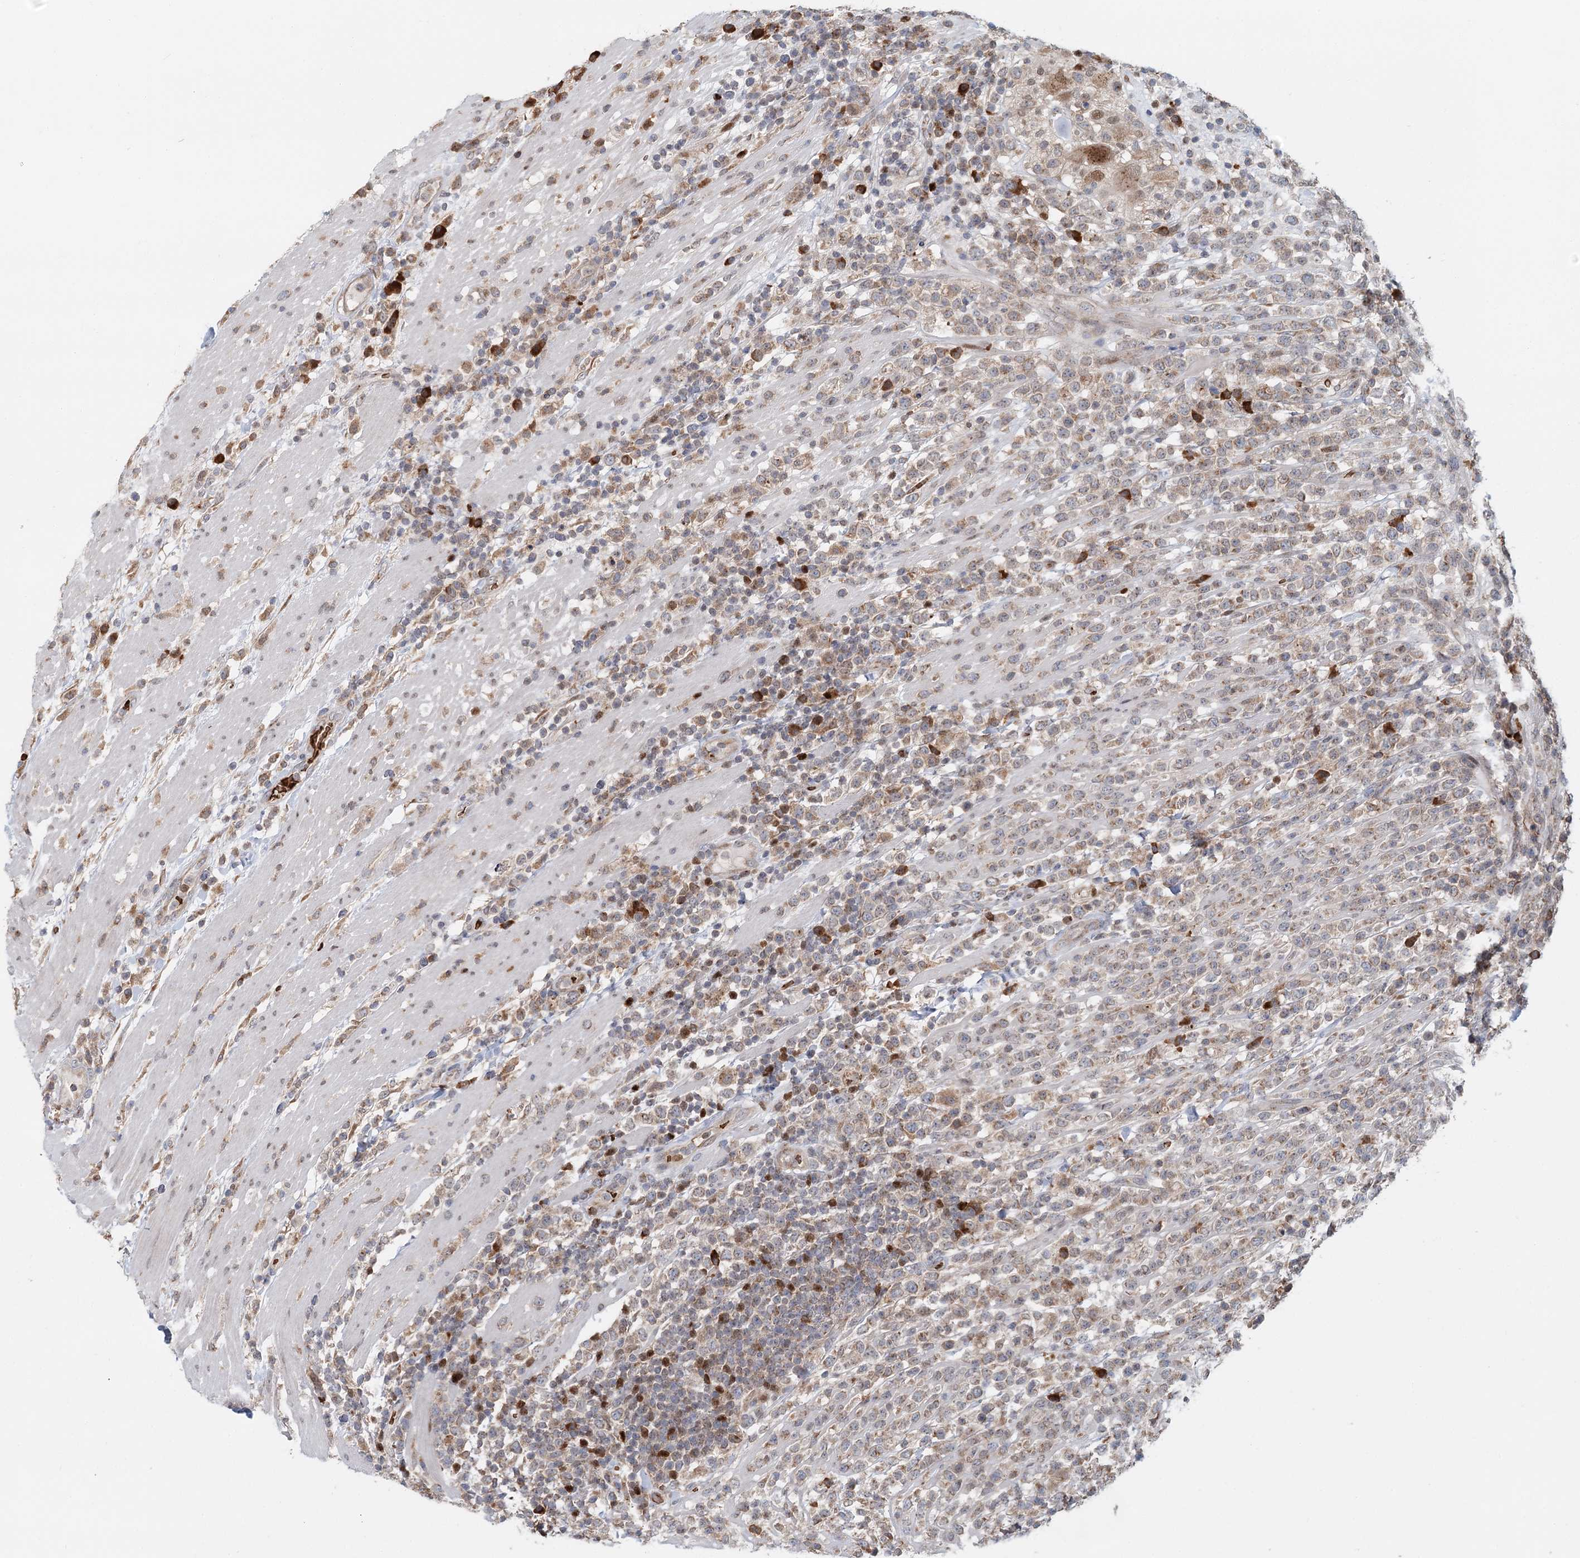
{"staining": {"intensity": "weak", "quantity": "25%-75%", "location": "cytoplasmic/membranous"}, "tissue": "lymphoma", "cell_type": "Tumor cells", "image_type": "cancer", "snomed": [{"axis": "morphology", "description": "Malignant lymphoma, non-Hodgkin's type, High grade"}, {"axis": "topography", "description": "Colon"}], "caption": "Human high-grade malignant lymphoma, non-Hodgkin's type stained with a protein marker shows weak staining in tumor cells.", "gene": "ADK", "patient": {"sex": "female", "age": 53}}